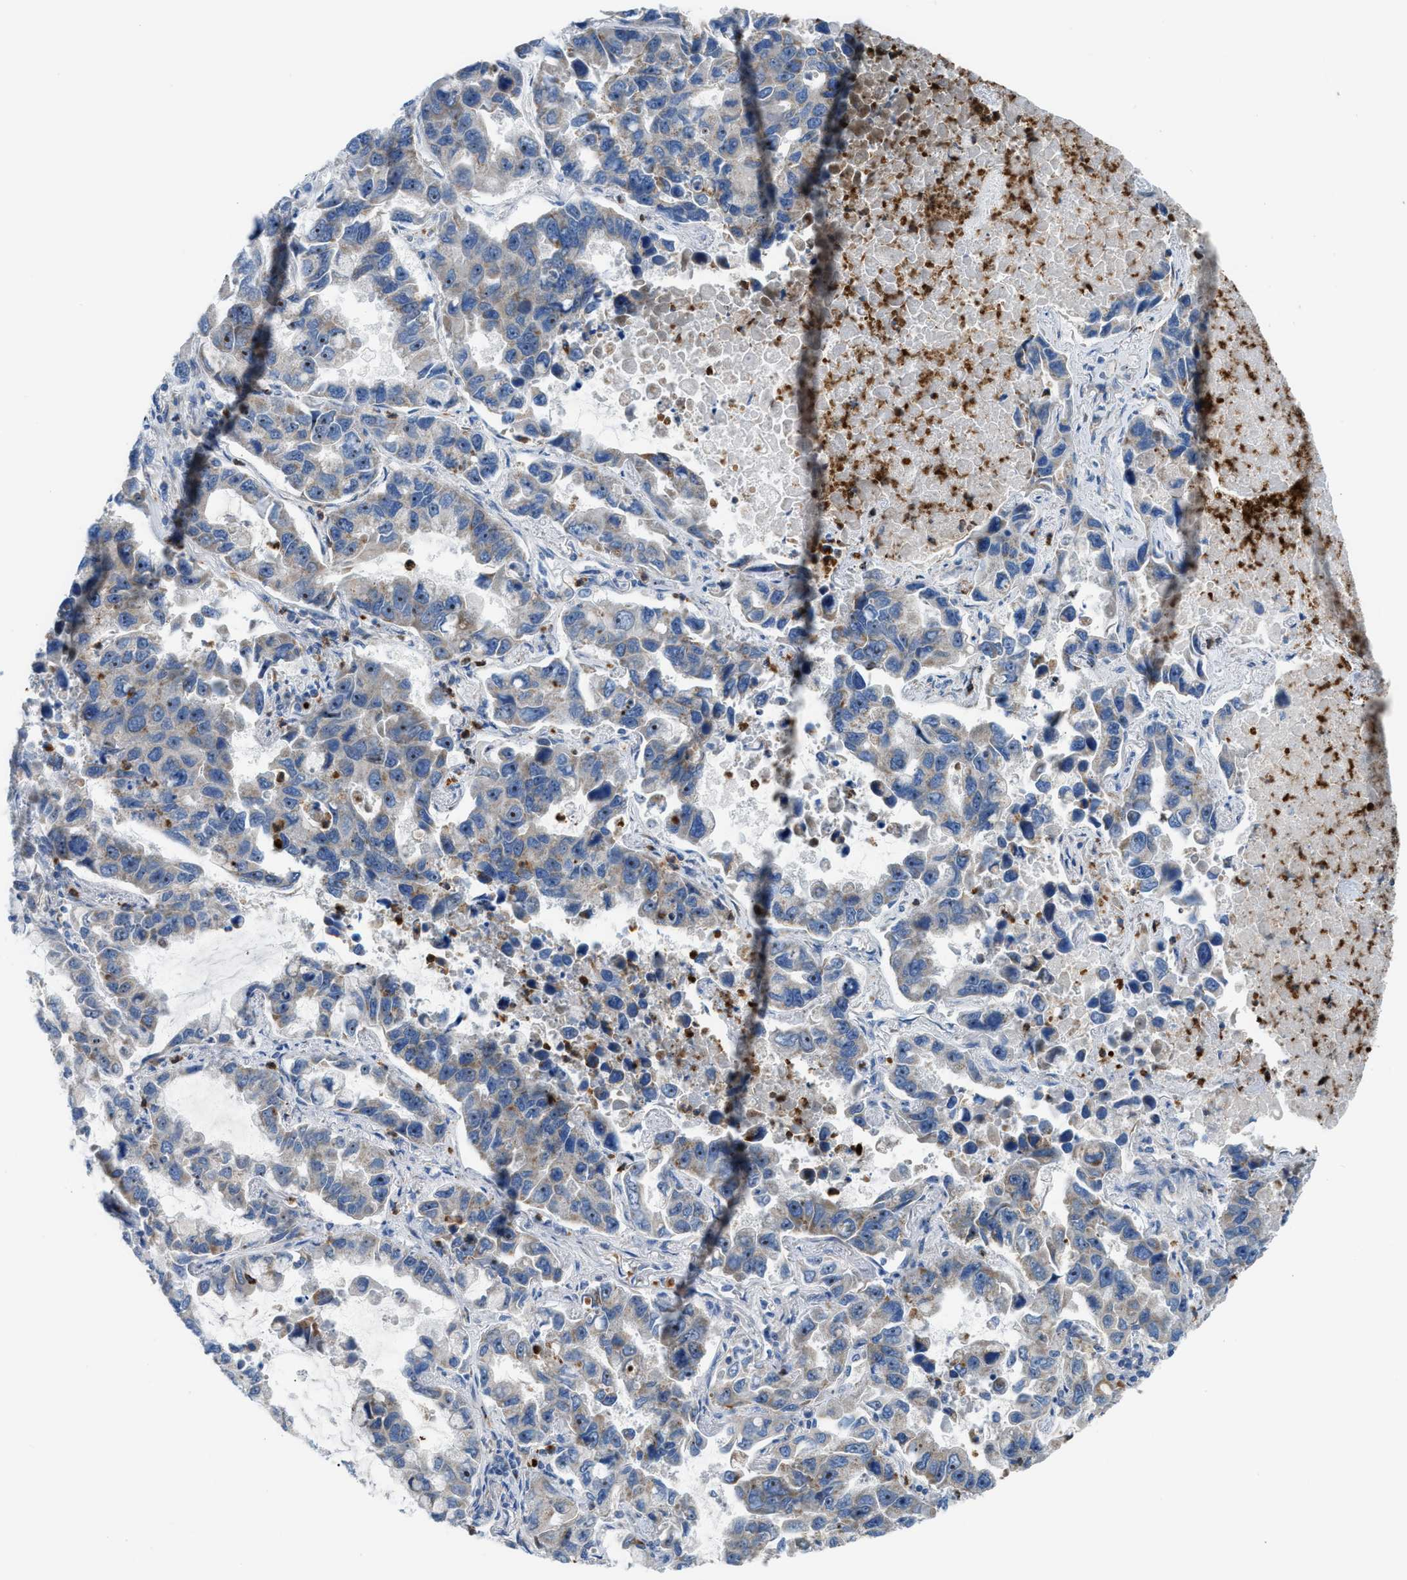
{"staining": {"intensity": "moderate", "quantity": "<25%", "location": "cytoplasmic/membranous,nuclear"}, "tissue": "lung cancer", "cell_type": "Tumor cells", "image_type": "cancer", "snomed": [{"axis": "morphology", "description": "Adenocarcinoma, NOS"}, {"axis": "topography", "description": "Lung"}], "caption": "Lung adenocarcinoma stained for a protein (brown) shows moderate cytoplasmic/membranous and nuclear positive positivity in about <25% of tumor cells.", "gene": "TPH1", "patient": {"sex": "male", "age": 64}}